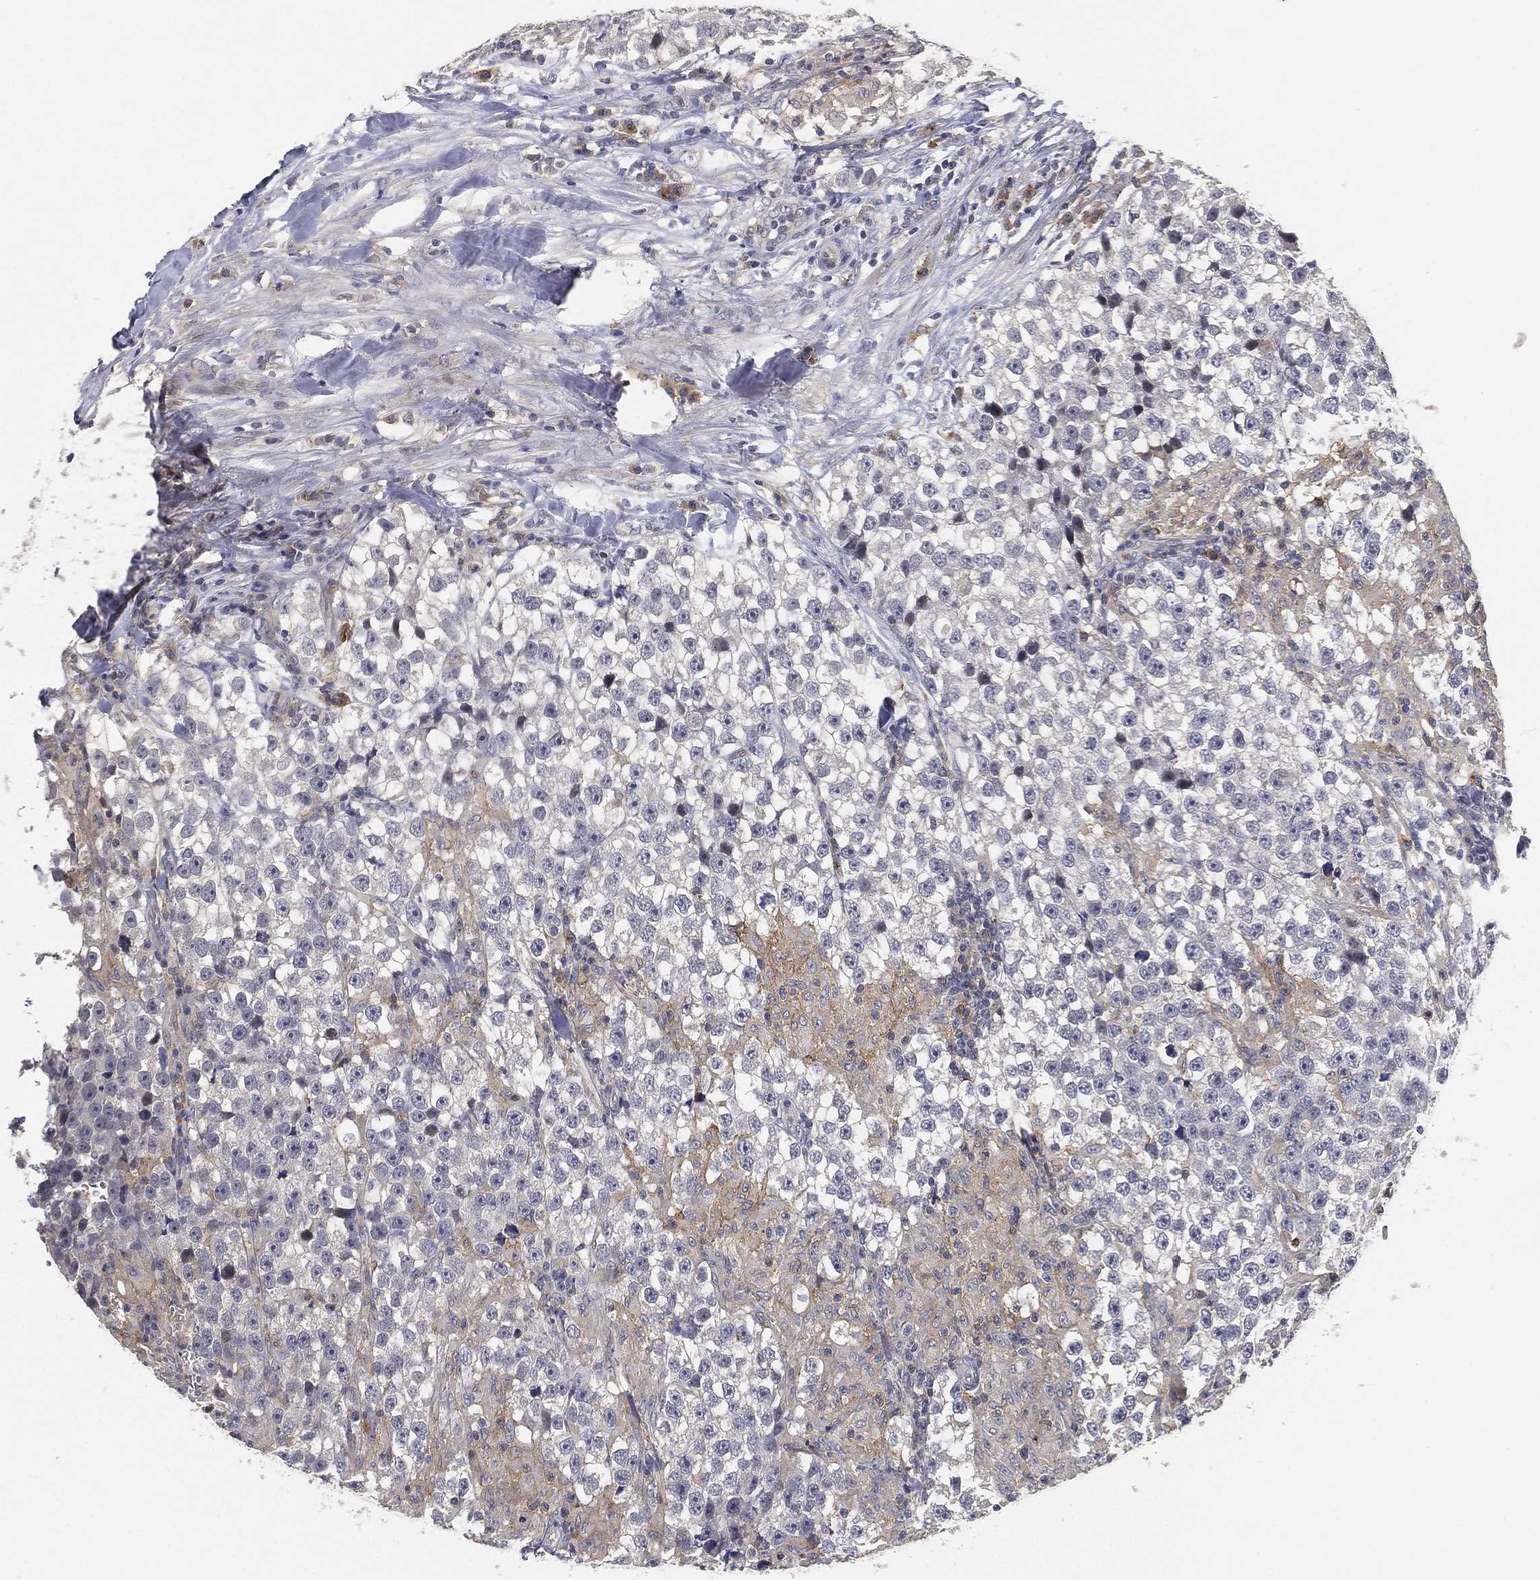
{"staining": {"intensity": "negative", "quantity": "none", "location": "none"}, "tissue": "testis cancer", "cell_type": "Tumor cells", "image_type": "cancer", "snomed": [{"axis": "morphology", "description": "Seminoma, NOS"}, {"axis": "topography", "description": "Testis"}], "caption": "A photomicrograph of testis cancer (seminoma) stained for a protein reveals no brown staining in tumor cells.", "gene": "CFAP251", "patient": {"sex": "male", "age": 46}}